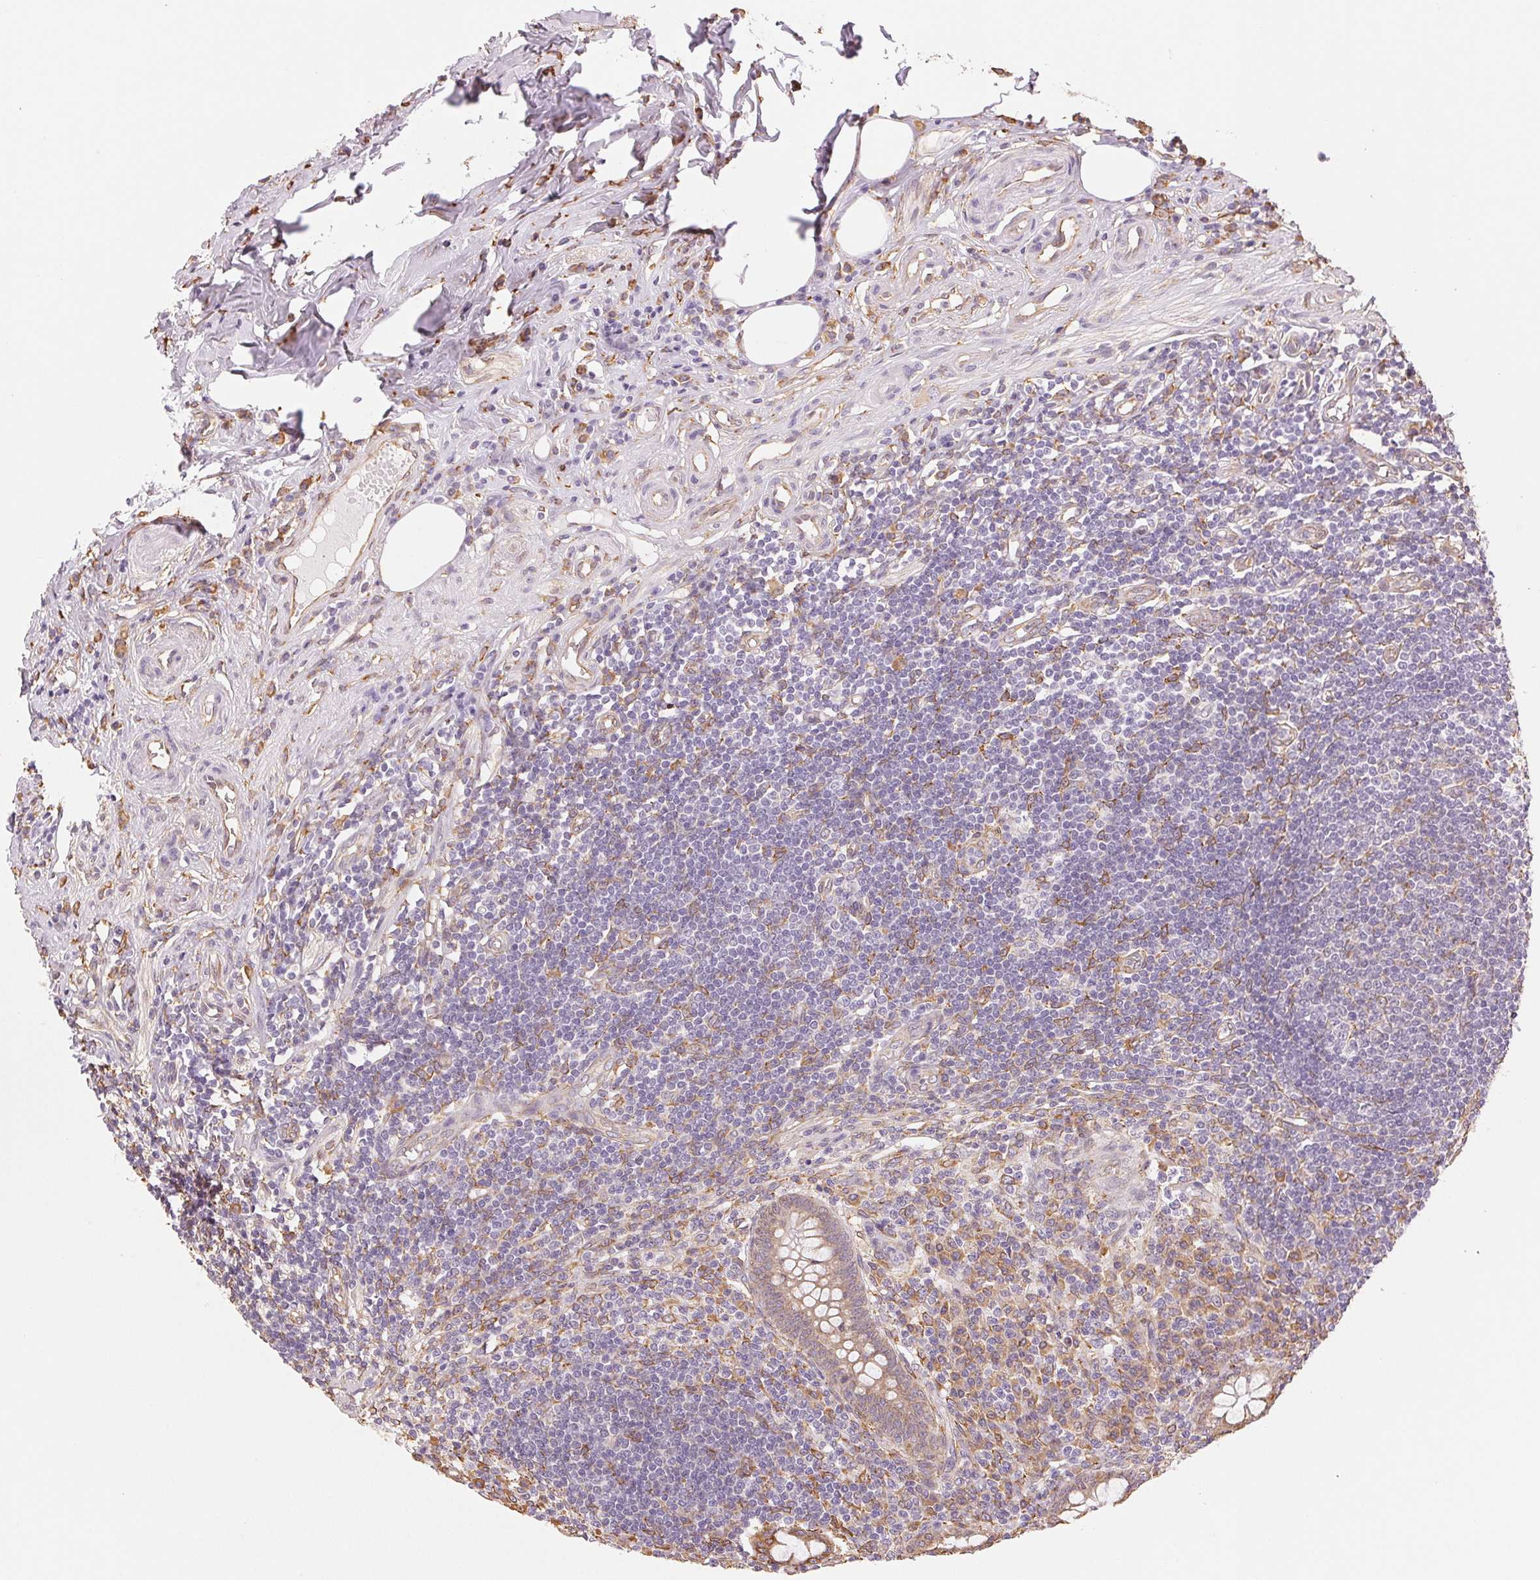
{"staining": {"intensity": "moderate", "quantity": ">75%", "location": "cytoplasmic/membranous"}, "tissue": "appendix", "cell_type": "Glandular cells", "image_type": "normal", "snomed": [{"axis": "morphology", "description": "Normal tissue, NOS"}, {"axis": "topography", "description": "Appendix"}], "caption": "Brown immunohistochemical staining in unremarkable appendix displays moderate cytoplasmic/membranous expression in approximately >75% of glandular cells.", "gene": "RCN3", "patient": {"sex": "female", "age": 57}}